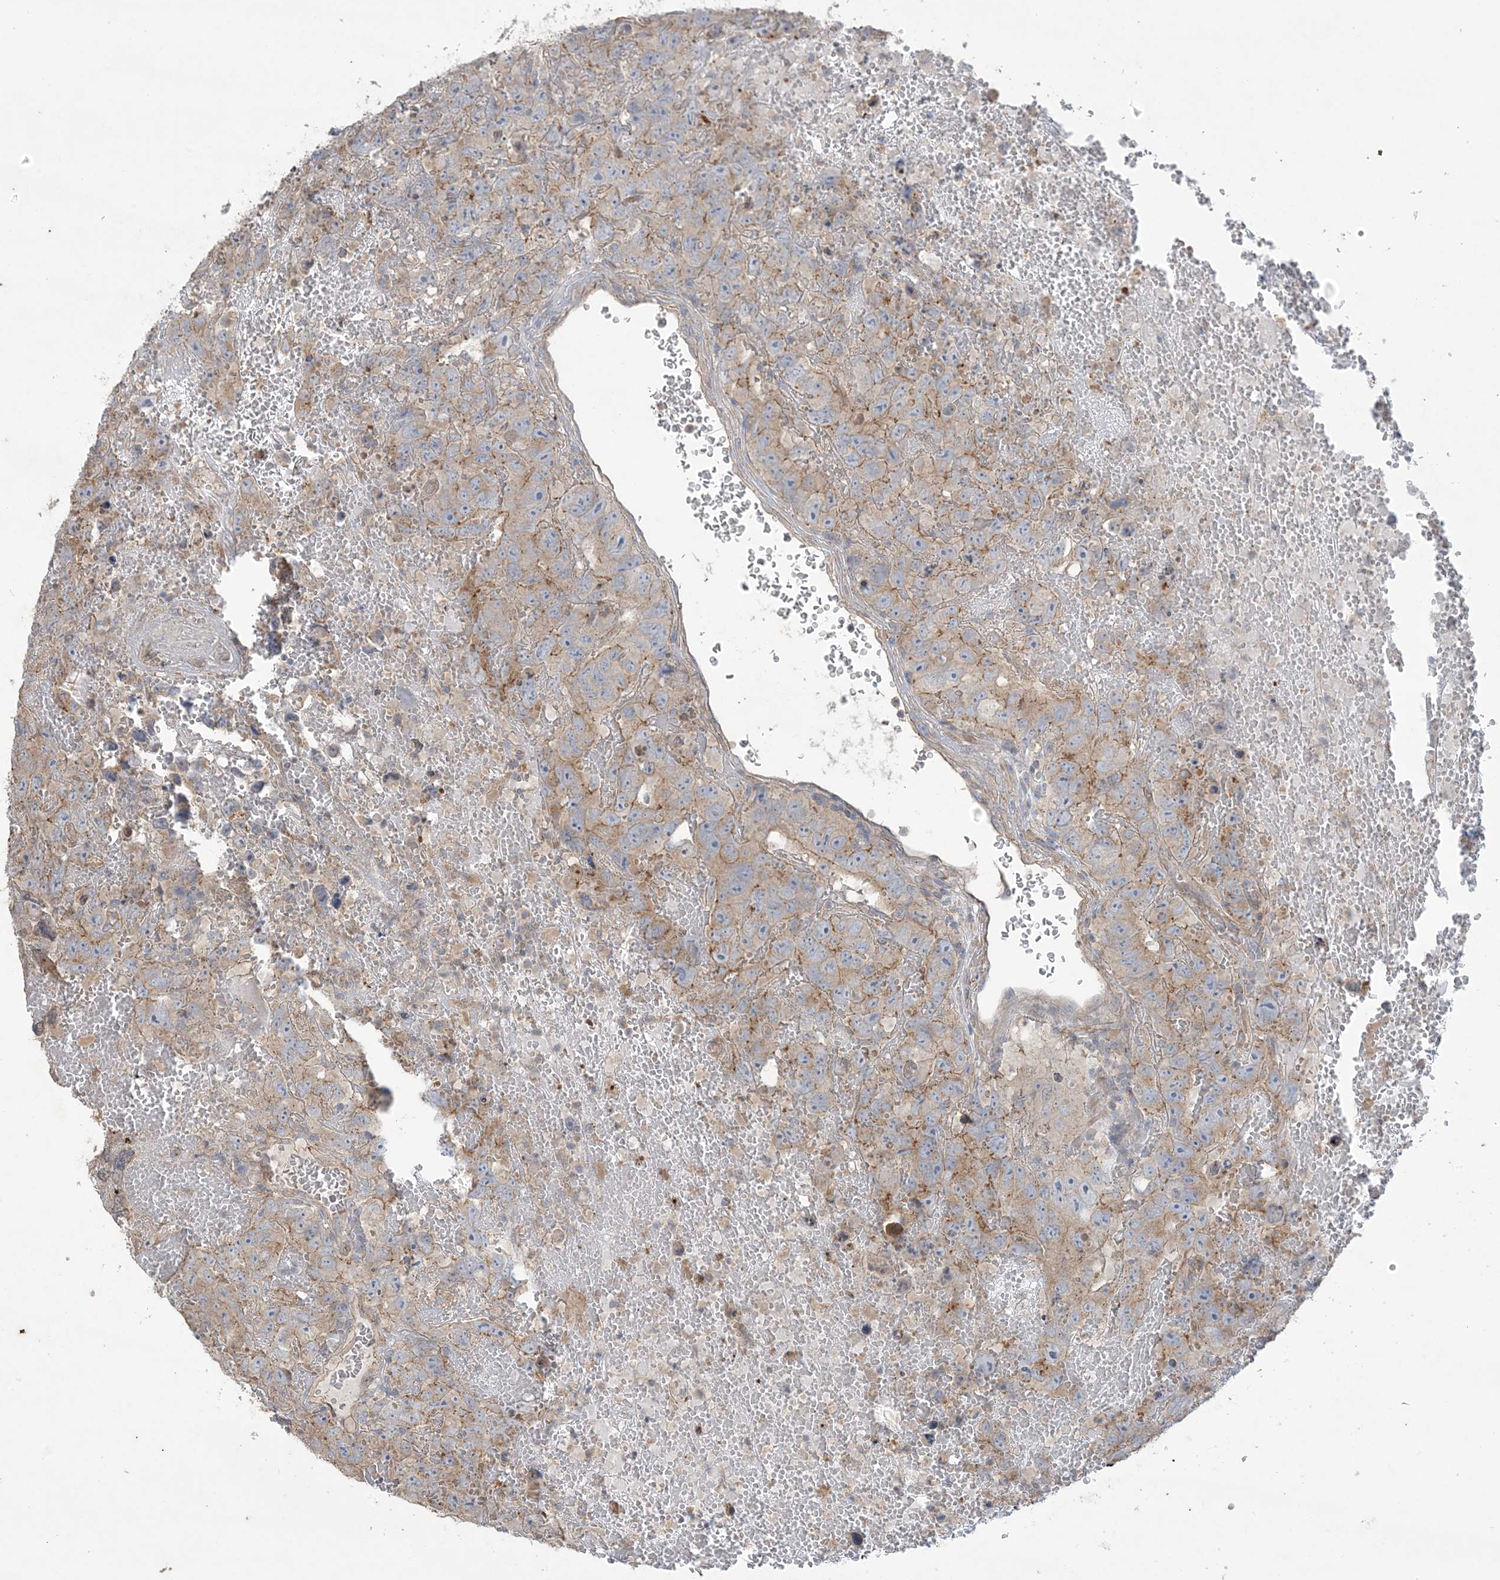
{"staining": {"intensity": "moderate", "quantity": "<25%", "location": "cytoplasmic/membranous"}, "tissue": "testis cancer", "cell_type": "Tumor cells", "image_type": "cancer", "snomed": [{"axis": "morphology", "description": "Carcinoma, Embryonal, NOS"}, {"axis": "topography", "description": "Testis"}], "caption": "Brown immunohistochemical staining in testis cancer displays moderate cytoplasmic/membranous staining in about <25% of tumor cells.", "gene": "CCNY", "patient": {"sex": "male", "age": 45}}